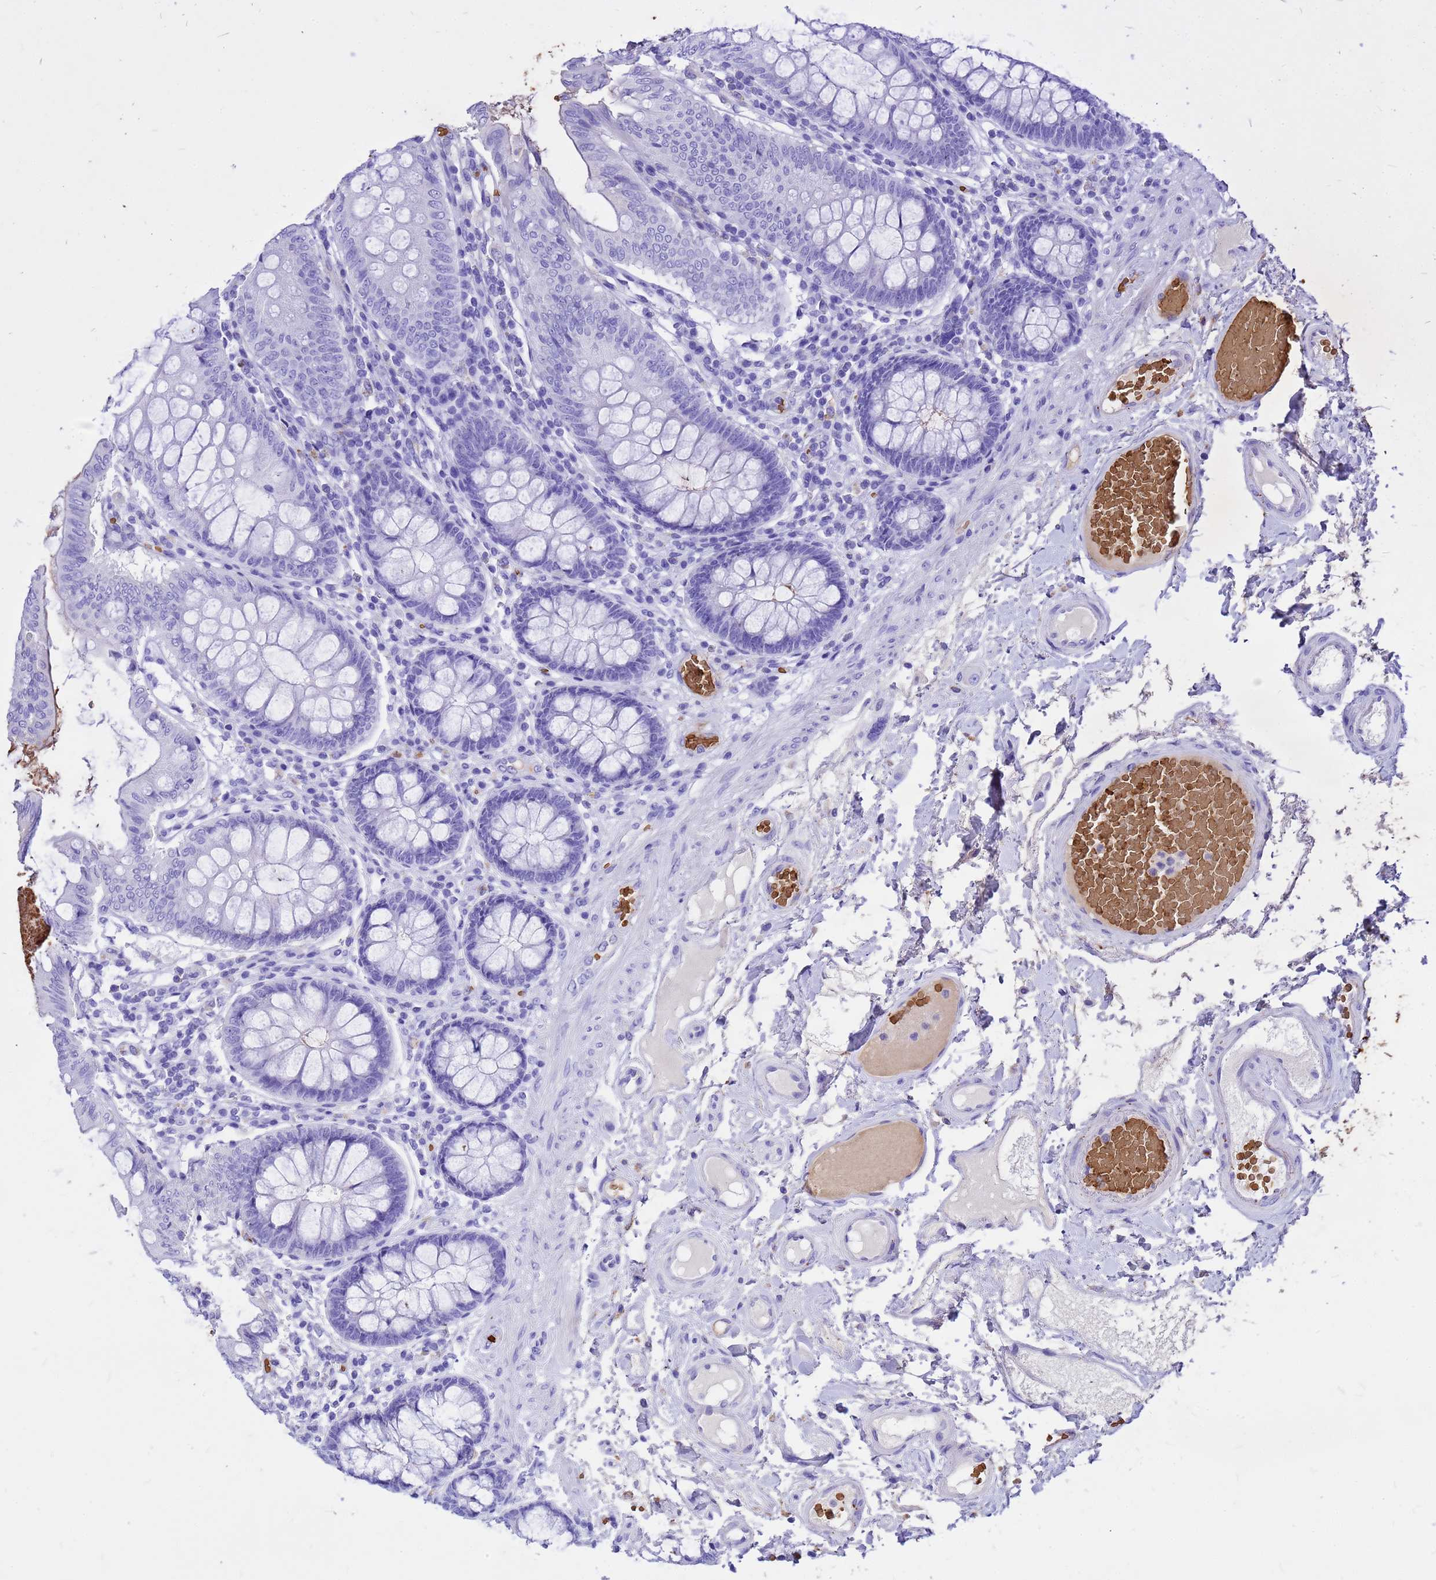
{"staining": {"intensity": "moderate", "quantity": "25%-75%", "location": "cytoplasmic/membranous"}, "tissue": "colon", "cell_type": "Endothelial cells", "image_type": "normal", "snomed": [{"axis": "morphology", "description": "Normal tissue, NOS"}, {"axis": "topography", "description": "Colon"}], "caption": "Immunohistochemical staining of unremarkable human colon exhibits medium levels of moderate cytoplasmic/membranous positivity in about 25%-75% of endothelial cells.", "gene": "HBA1", "patient": {"sex": "male", "age": 84}}